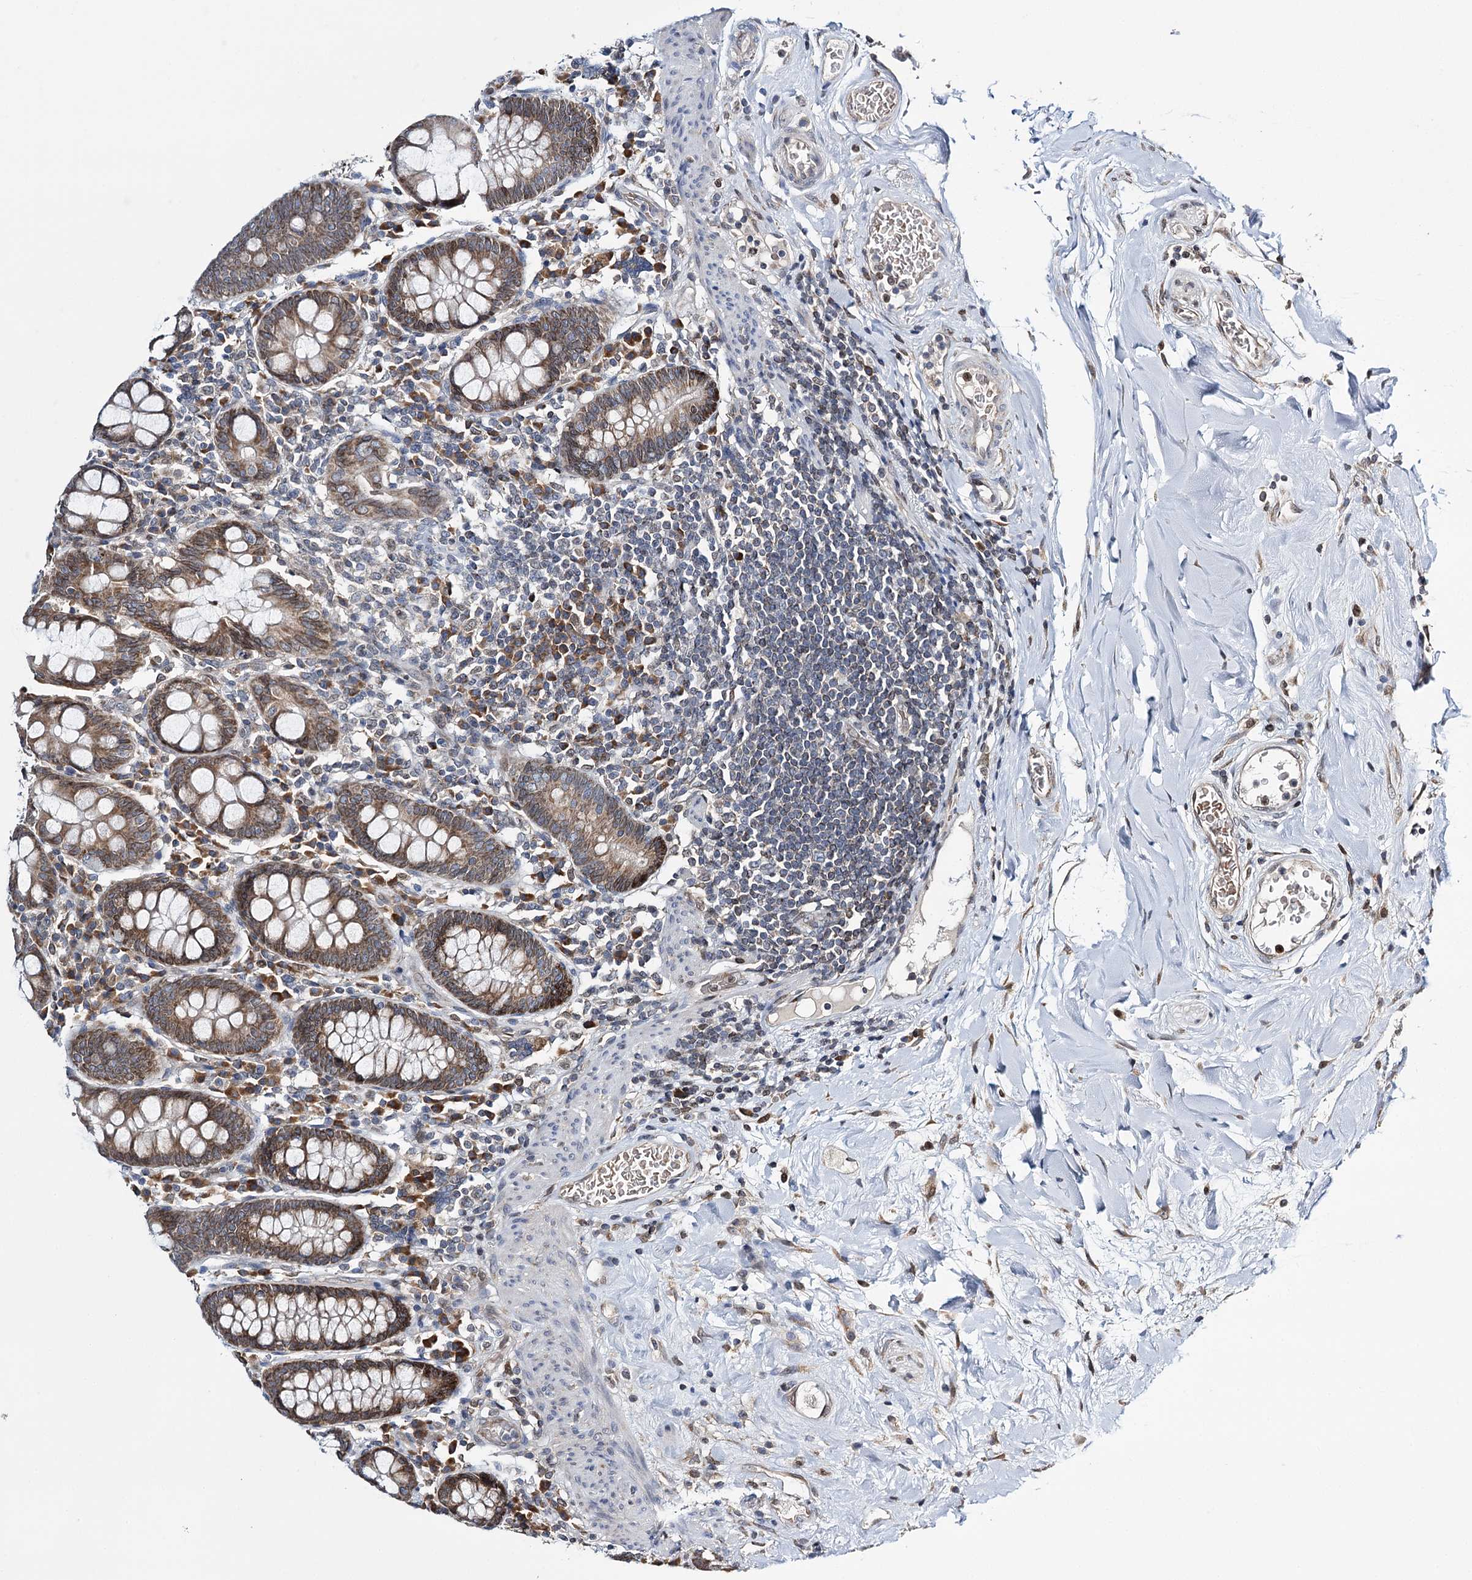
{"staining": {"intensity": "weak", "quantity": ">75%", "location": "cytoplasmic/membranous"}, "tissue": "colon", "cell_type": "Endothelial cells", "image_type": "normal", "snomed": [{"axis": "morphology", "description": "Normal tissue, NOS"}, {"axis": "topography", "description": "Colon"}], "caption": "This histopathology image displays unremarkable colon stained with IHC to label a protein in brown. The cytoplasmic/membranous of endothelial cells show weak positivity for the protein. Nuclei are counter-stained blue.", "gene": "CFAP46", "patient": {"sex": "female", "age": 79}}